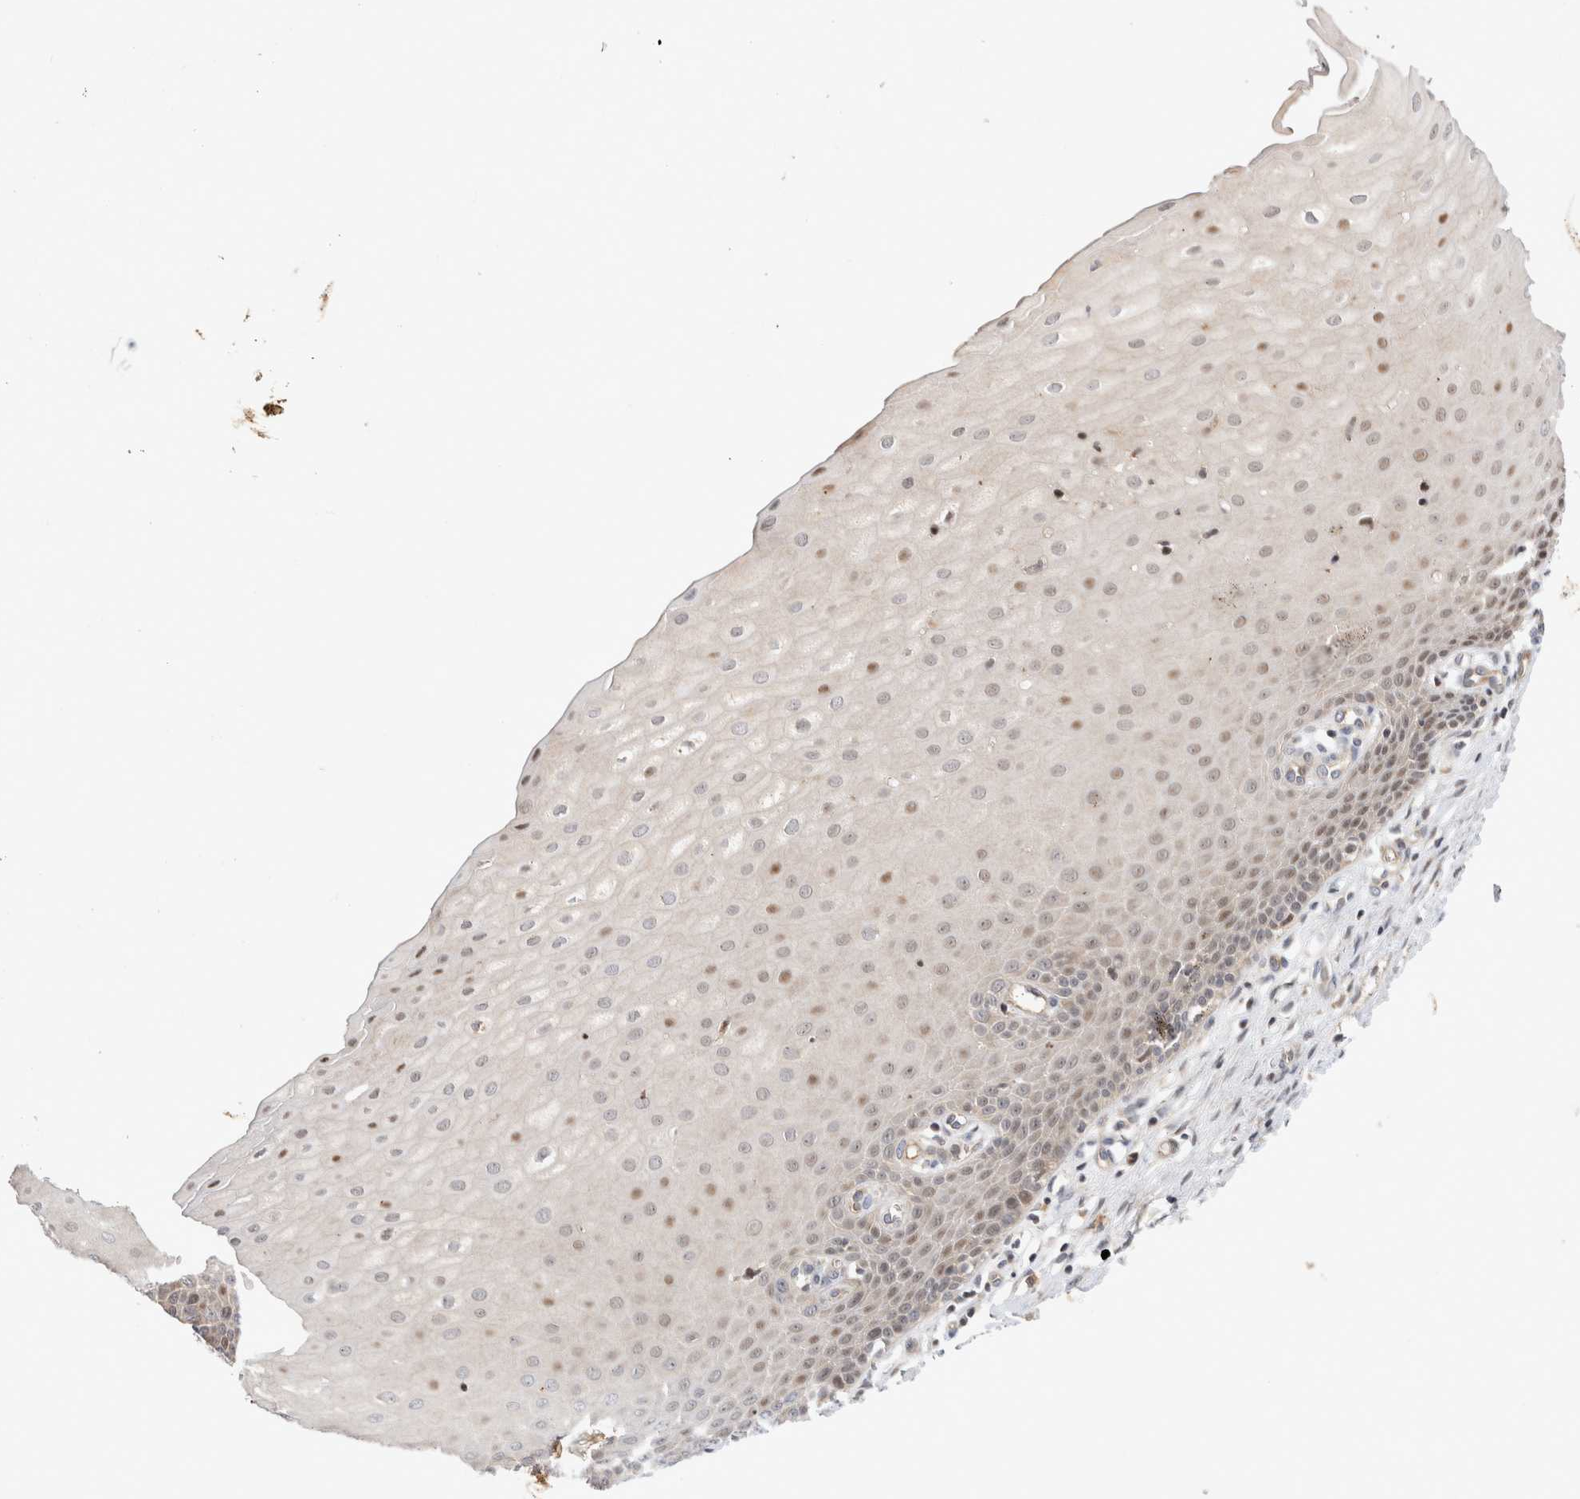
{"staining": {"intensity": "weak", "quantity": "25%-75%", "location": "cytoplasmic/membranous,nuclear"}, "tissue": "cervix", "cell_type": "Glandular cells", "image_type": "normal", "snomed": [{"axis": "morphology", "description": "Normal tissue, NOS"}, {"axis": "topography", "description": "Cervix"}], "caption": "The image displays a brown stain indicating the presence of a protein in the cytoplasmic/membranous,nuclear of glandular cells in cervix. (DAB (3,3'-diaminobenzidine) IHC with brightfield microscopy, high magnification).", "gene": "HTT", "patient": {"sex": "female", "age": 55}}